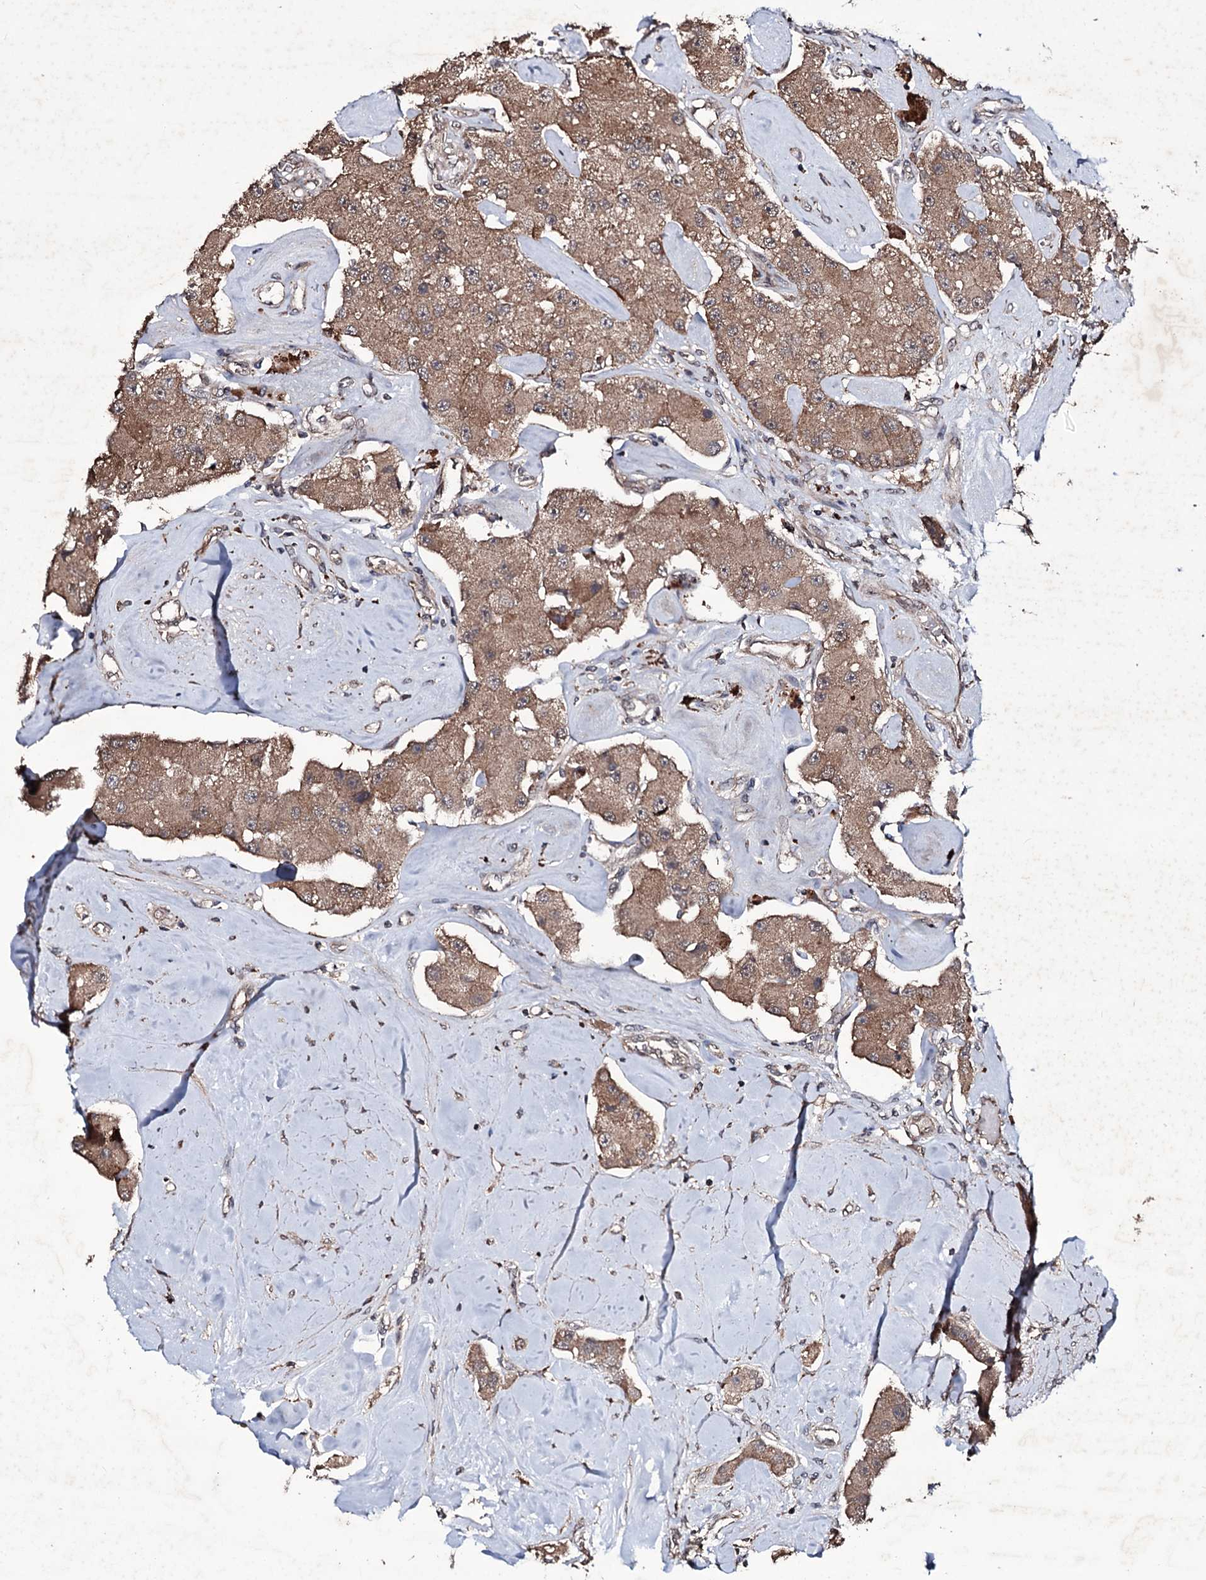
{"staining": {"intensity": "moderate", "quantity": ">75%", "location": "cytoplasmic/membranous"}, "tissue": "carcinoid", "cell_type": "Tumor cells", "image_type": "cancer", "snomed": [{"axis": "morphology", "description": "Carcinoid, malignant, NOS"}, {"axis": "topography", "description": "Pancreas"}], "caption": "The immunohistochemical stain shows moderate cytoplasmic/membranous positivity in tumor cells of carcinoid tissue.", "gene": "MRPS31", "patient": {"sex": "male", "age": 41}}